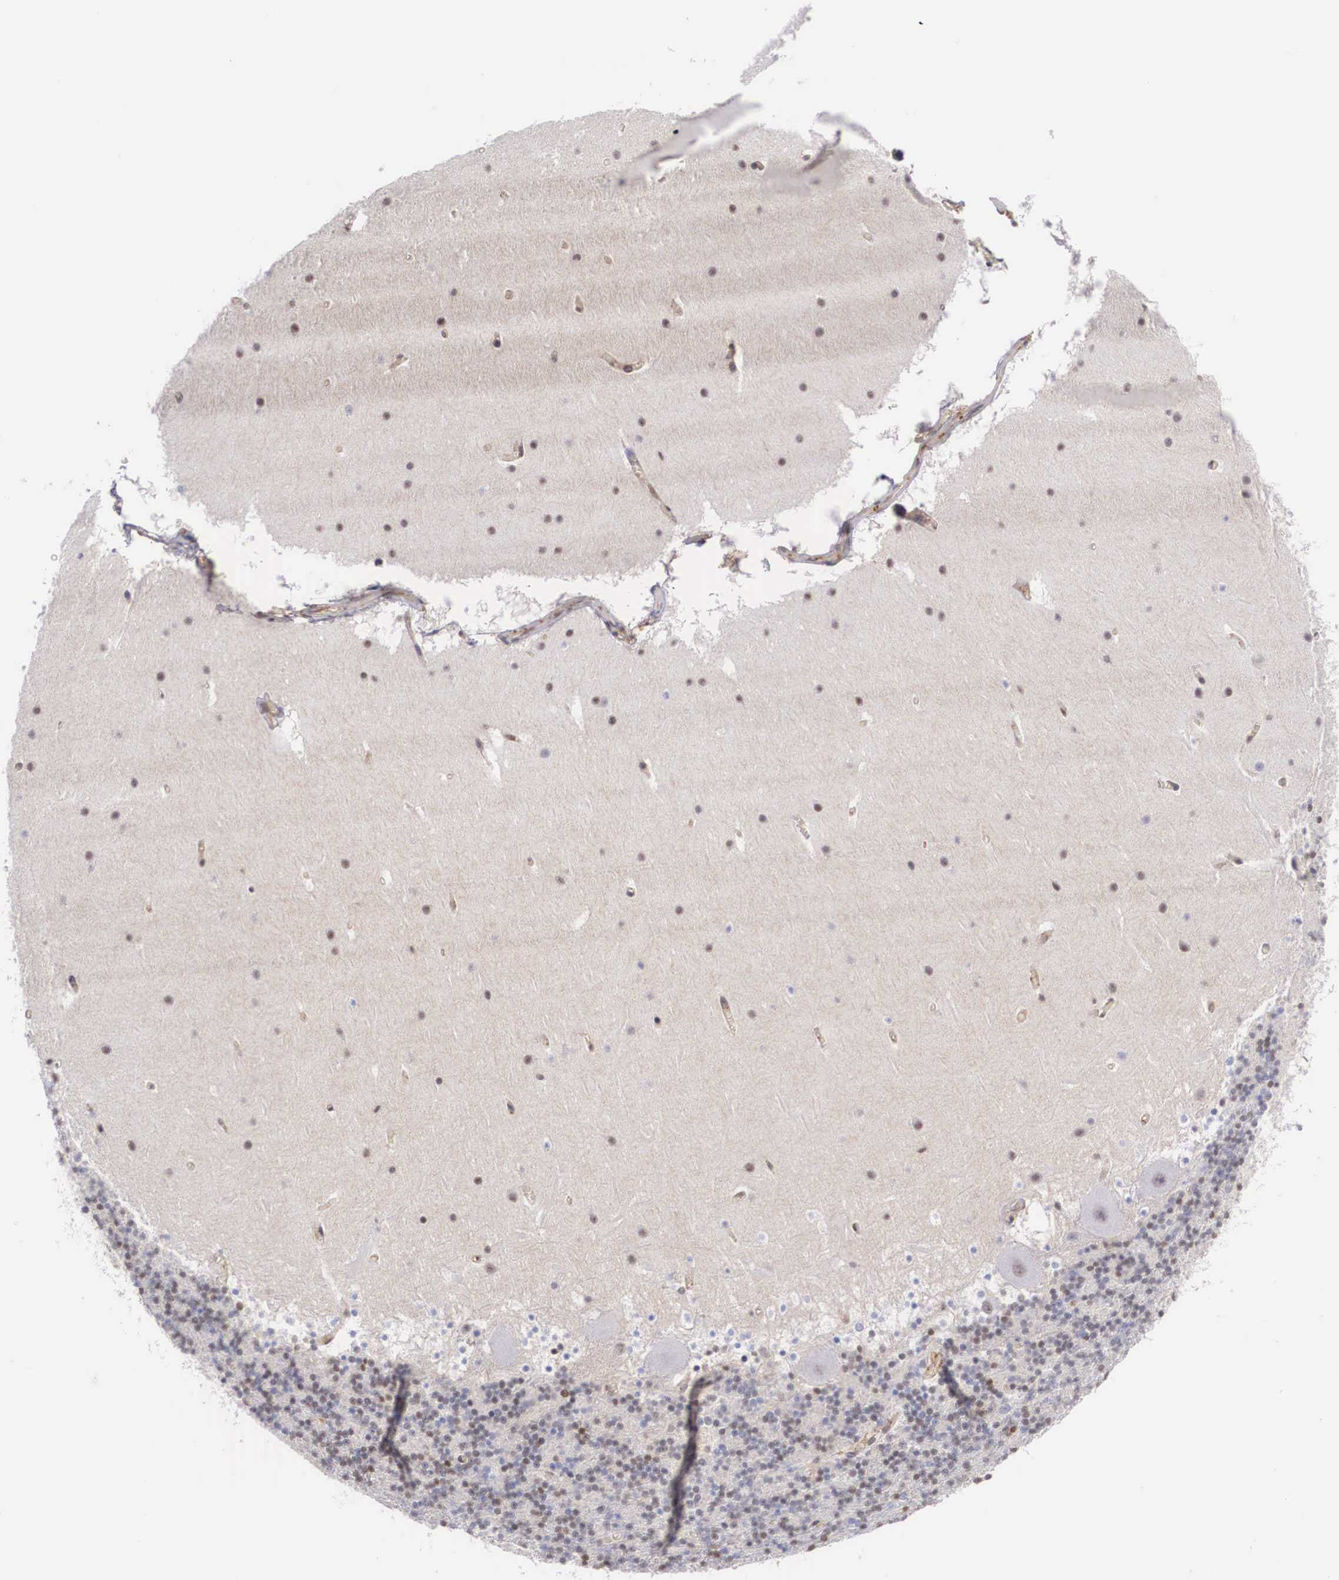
{"staining": {"intensity": "negative", "quantity": "none", "location": "none"}, "tissue": "cerebellum", "cell_type": "Cells in granular layer", "image_type": "normal", "snomed": [{"axis": "morphology", "description": "Normal tissue, NOS"}, {"axis": "topography", "description": "Cerebellum"}], "caption": "IHC histopathology image of unremarkable cerebellum: cerebellum stained with DAB (3,3'-diaminobenzidine) displays no significant protein staining in cells in granular layer.", "gene": "NR4A2", "patient": {"sex": "male", "age": 45}}